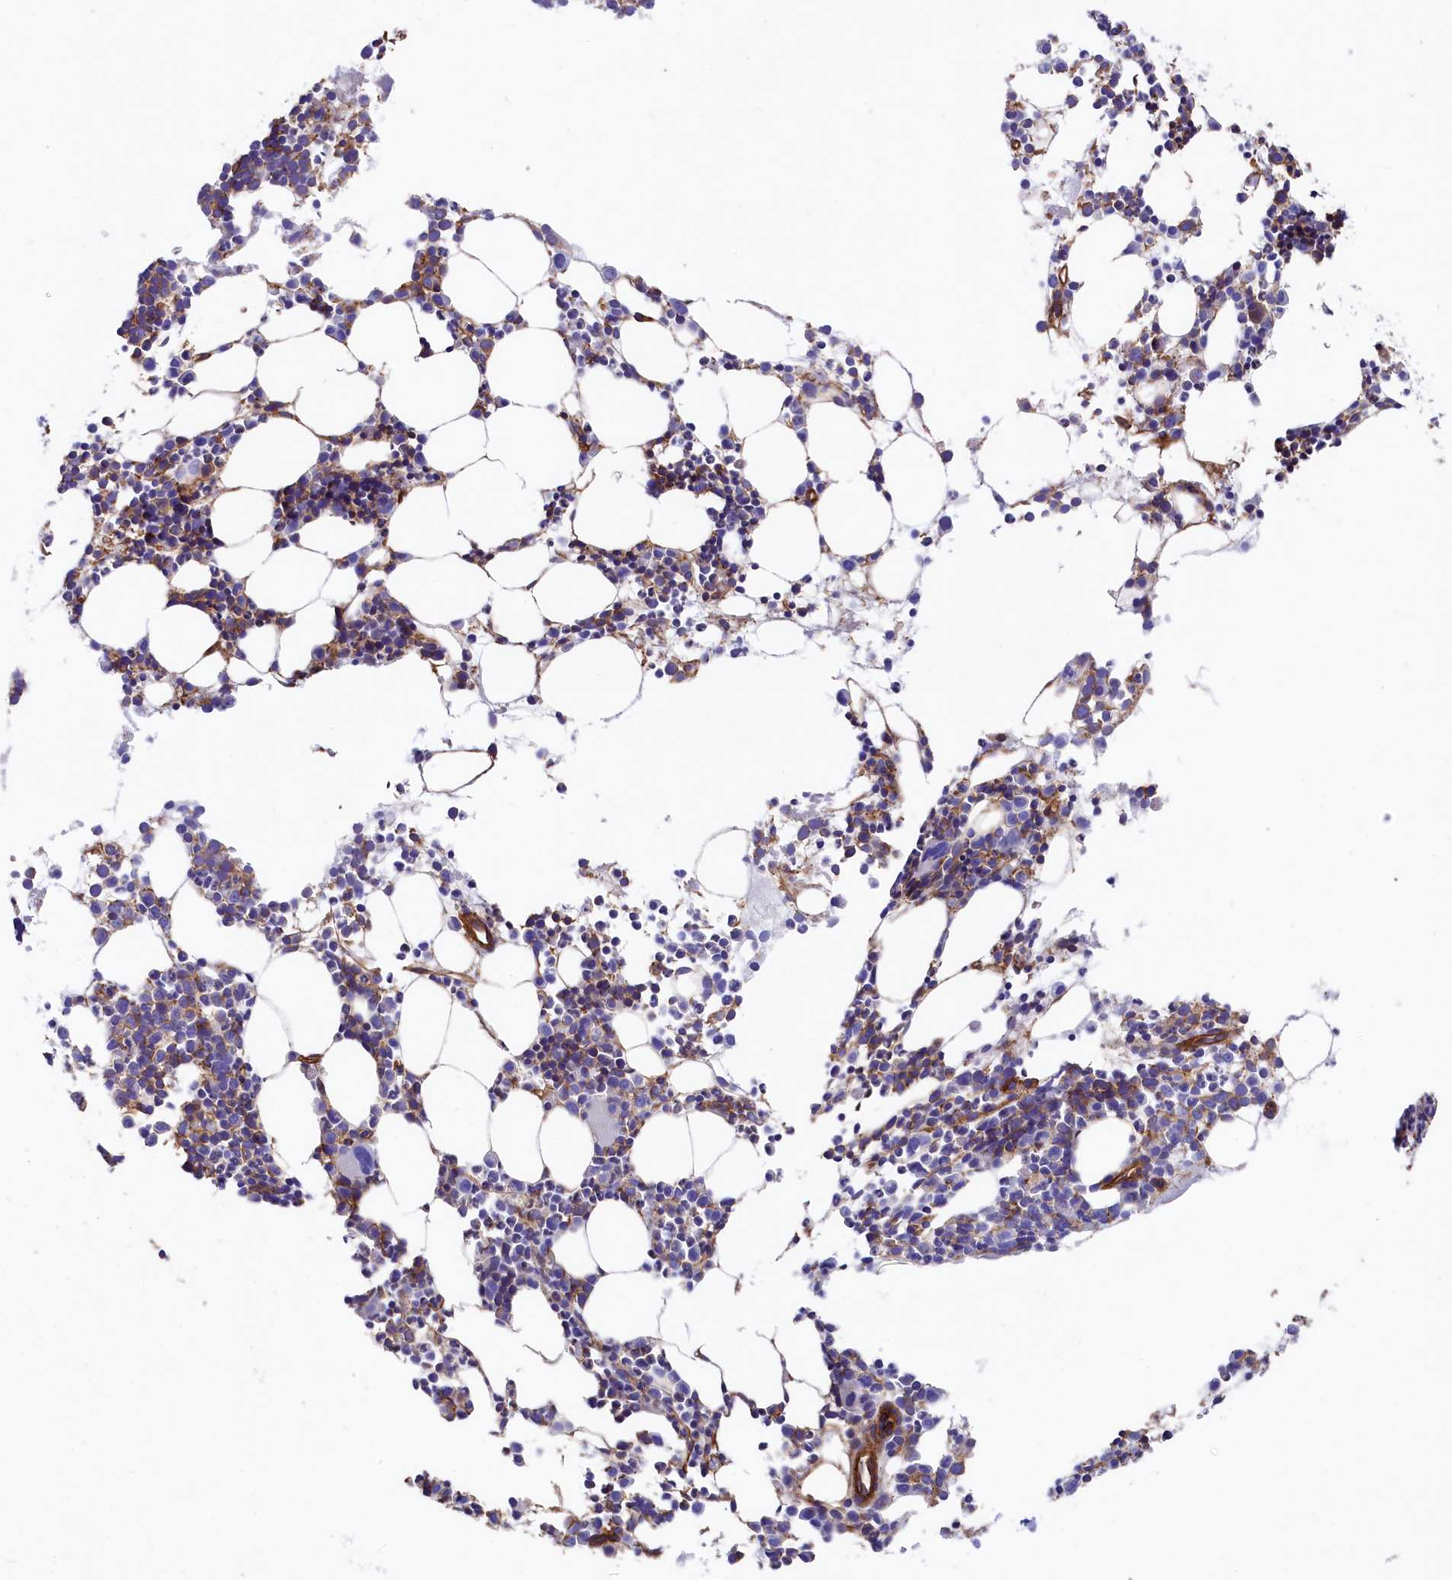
{"staining": {"intensity": "weak", "quantity": "<25%", "location": "cytoplasmic/membranous"}, "tissue": "bone marrow", "cell_type": "Hematopoietic cells", "image_type": "normal", "snomed": [{"axis": "morphology", "description": "Normal tissue, NOS"}, {"axis": "topography", "description": "Bone marrow"}], "caption": "An image of human bone marrow is negative for staining in hematopoietic cells. Nuclei are stained in blue.", "gene": "TNKS1BP1", "patient": {"sex": "female", "age": 89}}